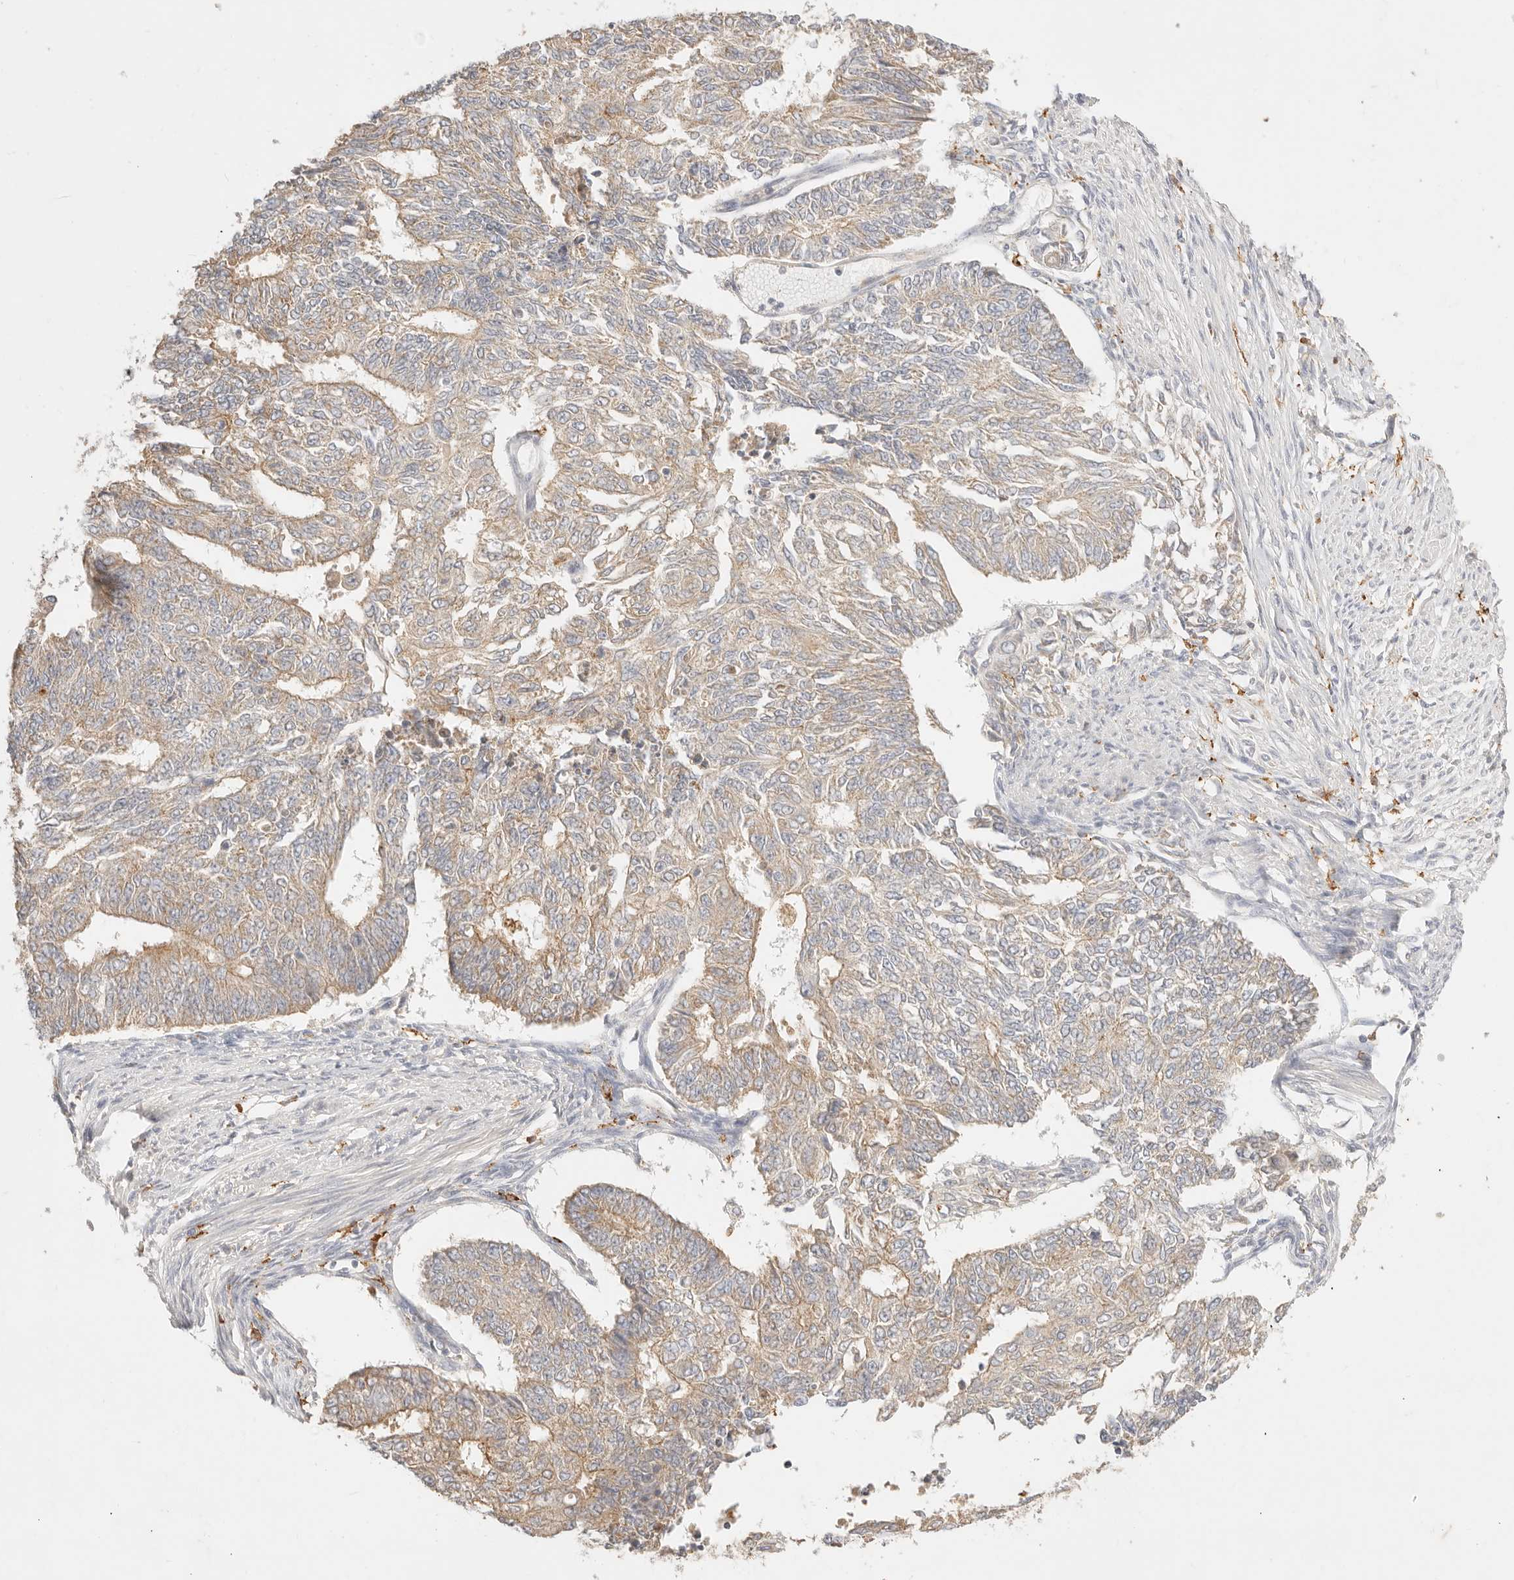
{"staining": {"intensity": "weak", "quantity": ">75%", "location": "cytoplasmic/membranous"}, "tissue": "endometrial cancer", "cell_type": "Tumor cells", "image_type": "cancer", "snomed": [{"axis": "morphology", "description": "Adenocarcinoma, NOS"}, {"axis": "topography", "description": "Endometrium"}], "caption": "A brown stain highlights weak cytoplasmic/membranous positivity of a protein in human endometrial adenocarcinoma tumor cells.", "gene": "HK2", "patient": {"sex": "female", "age": 32}}